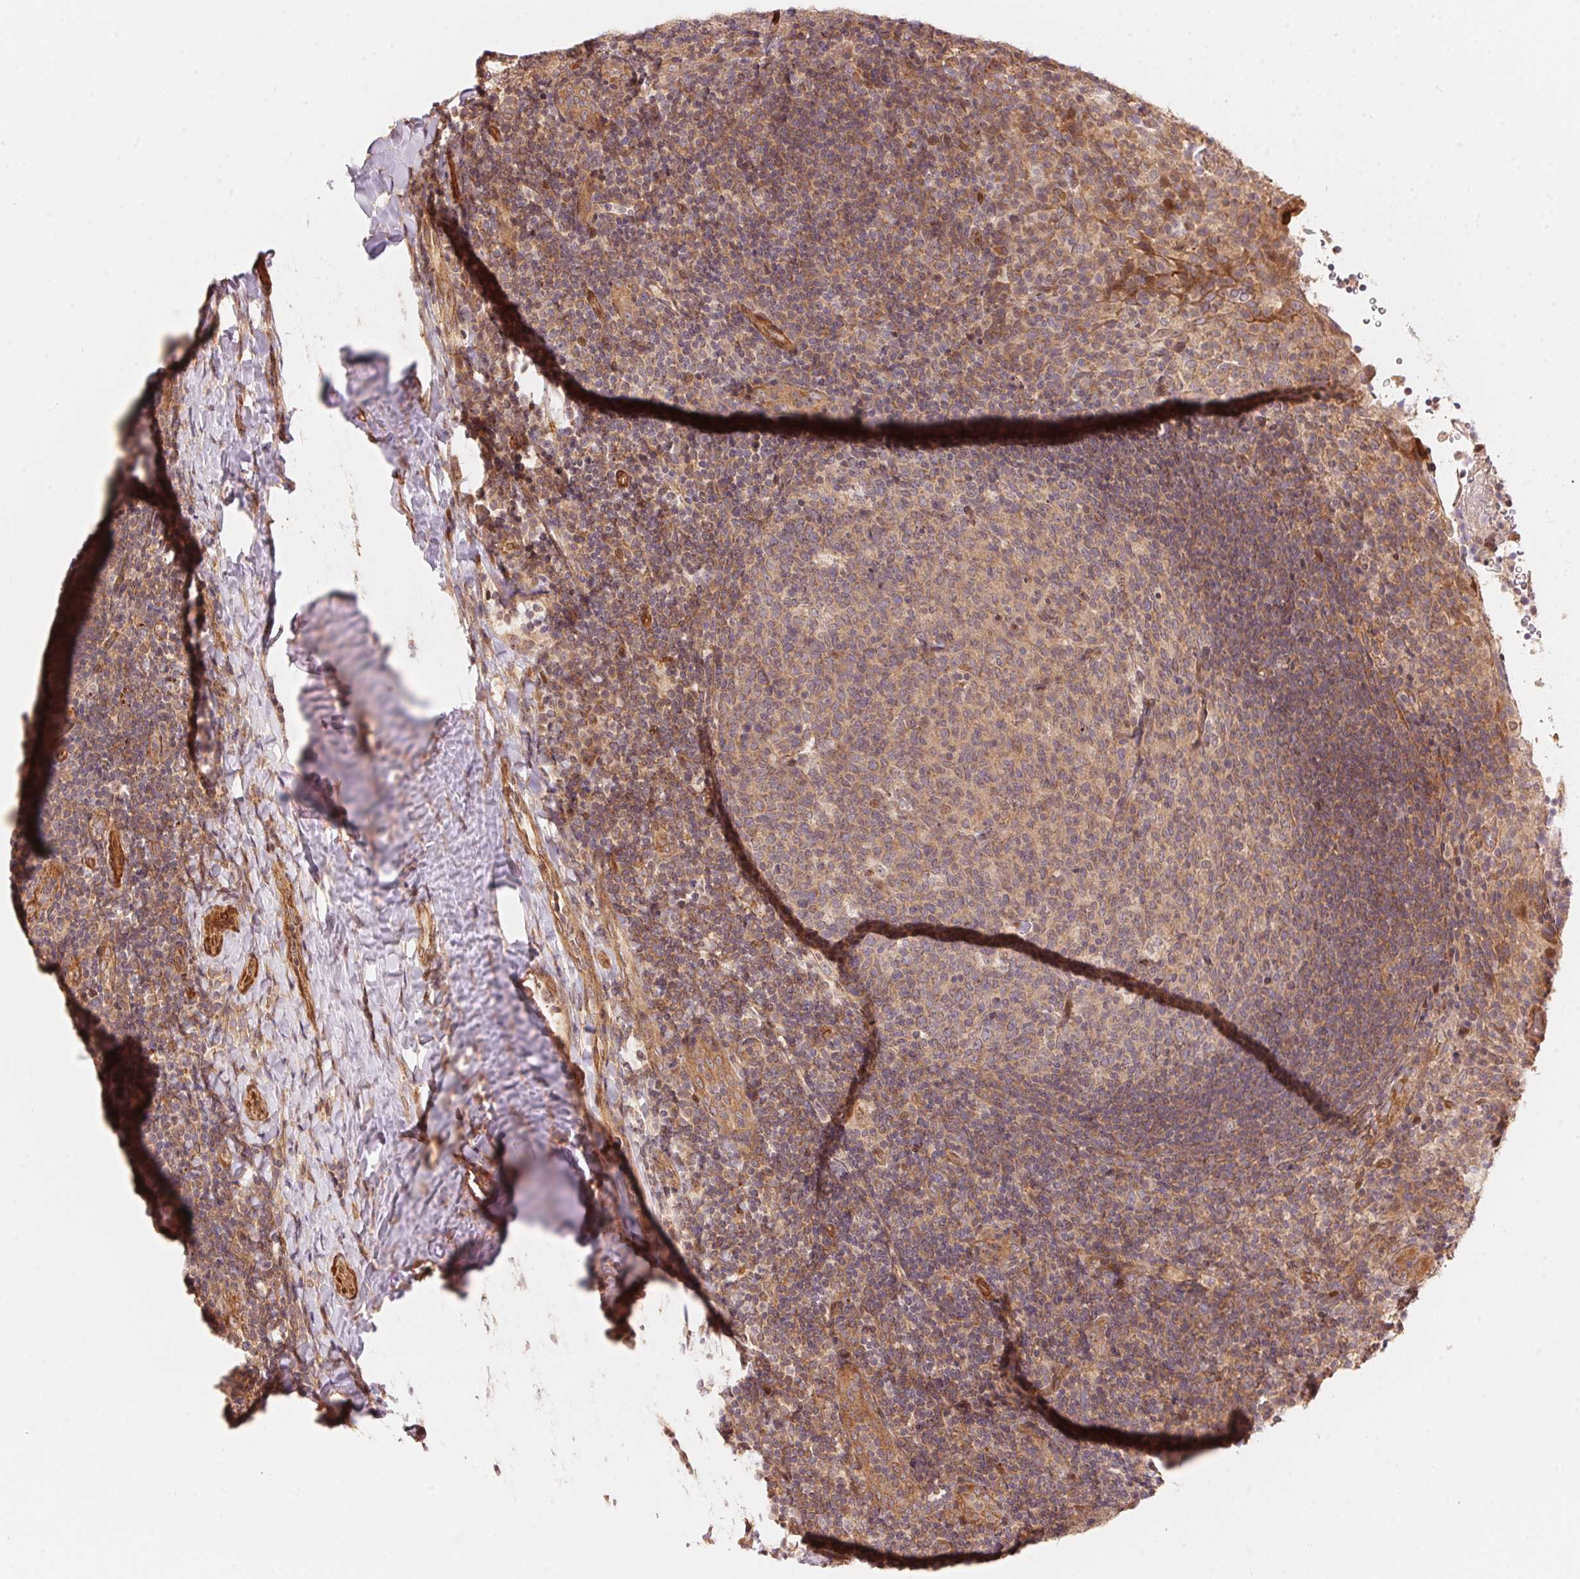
{"staining": {"intensity": "weak", "quantity": "25%-75%", "location": "cytoplasmic/membranous"}, "tissue": "tonsil", "cell_type": "Germinal center cells", "image_type": "normal", "snomed": [{"axis": "morphology", "description": "Normal tissue, NOS"}, {"axis": "topography", "description": "Tonsil"}], "caption": "IHC photomicrograph of unremarkable human tonsil stained for a protein (brown), which displays low levels of weak cytoplasmic/membranous expression in approximately 25%-75% of germinal center cells.", "gene": "TNIP2", "patient": {"sex": "female", "age": 10}}